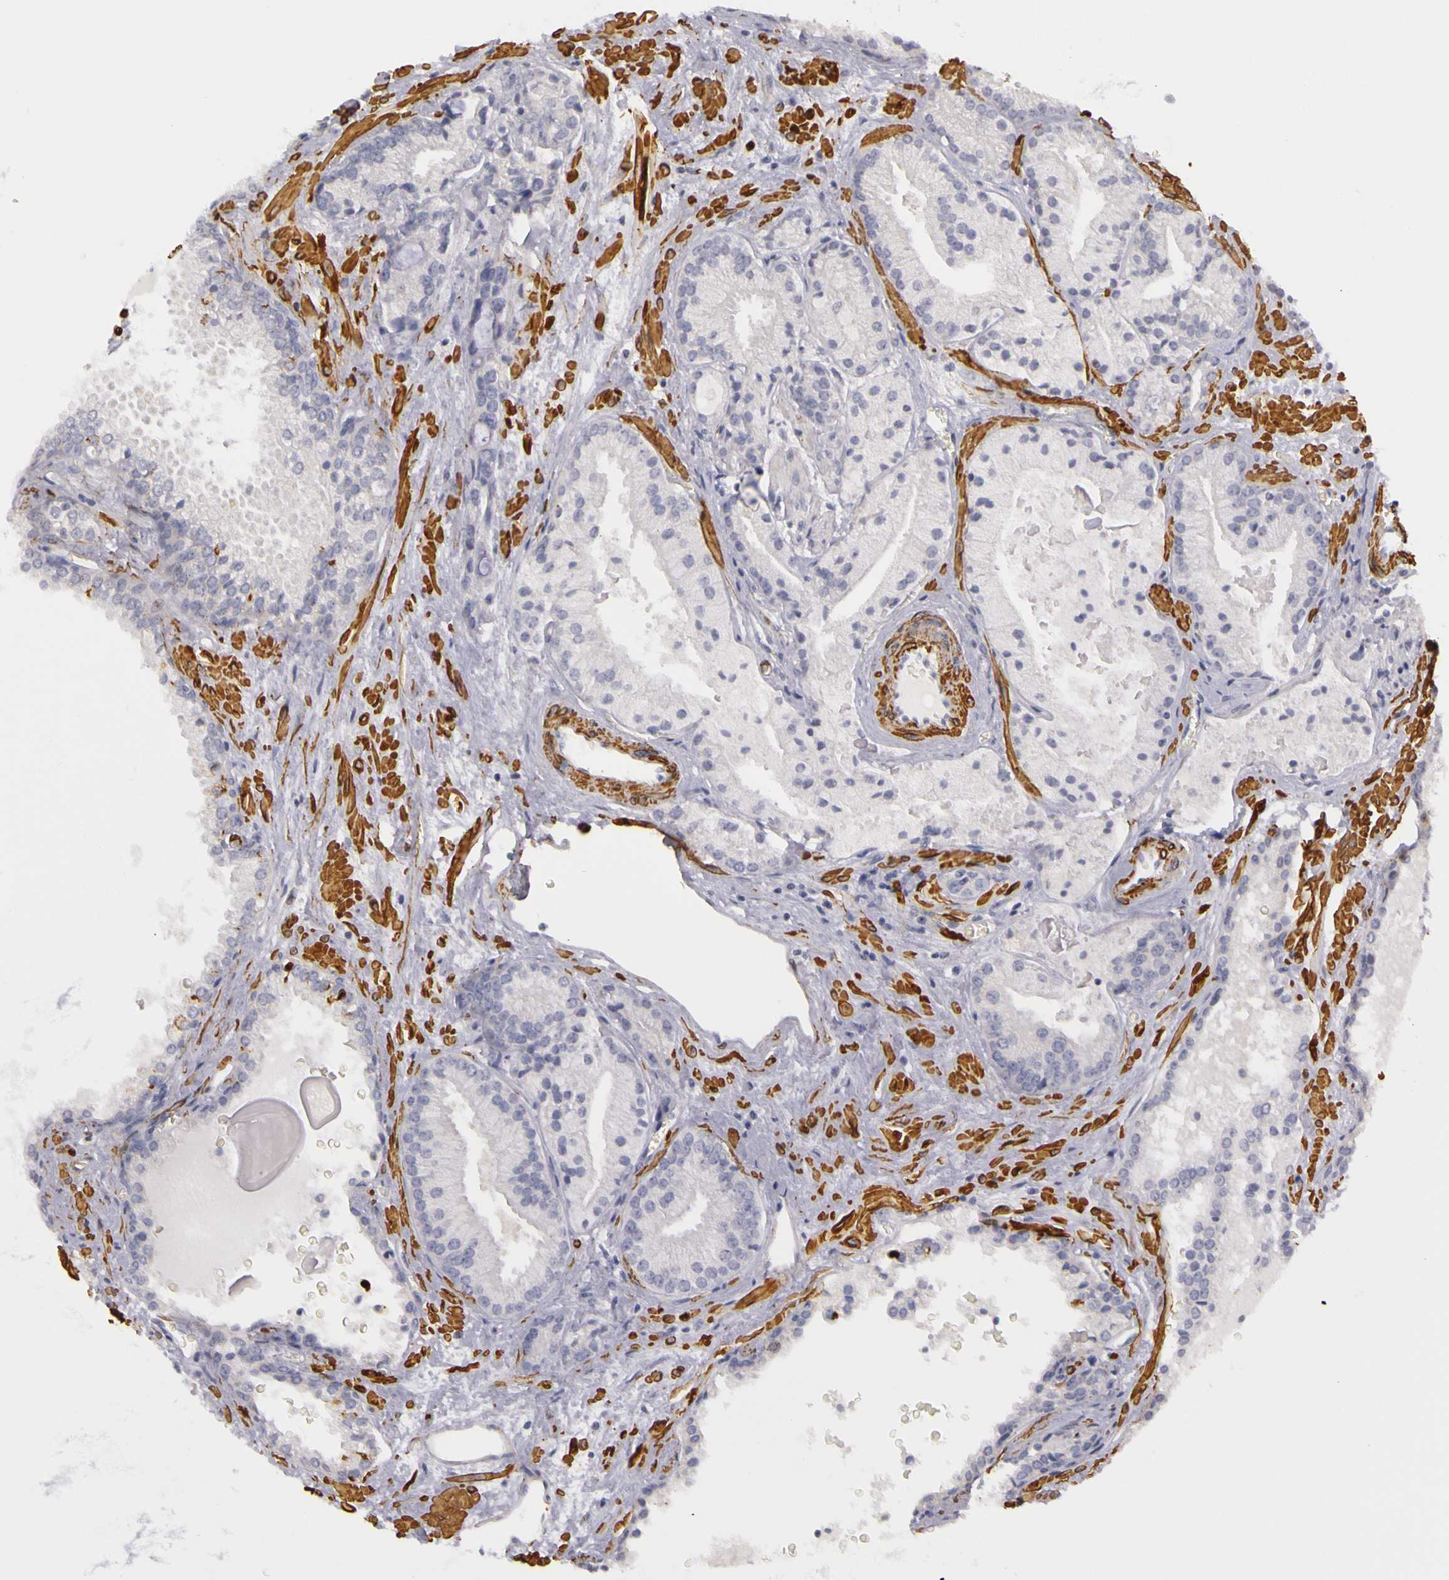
{"staining": {"intensity": "negative", "quantity": "none", "location": "none"}, "tissue": "prostate cancer", "cell_type": "Tumor cells", "image_type": "cancer", "snomed": [{"axis": "morphology", "description": "Adenocarcinoma, Medium grade"}, {"axis": "topography", "description": "Prostate"}], "caption": "This is a micrograph of immunohistochemistry staining of prostate cancer (adenocarcinoma (medium-grade)), which shows no expression in tumor cells.", "gene": "CNTN2", "patient": {"sex": "male", "age": 70}}